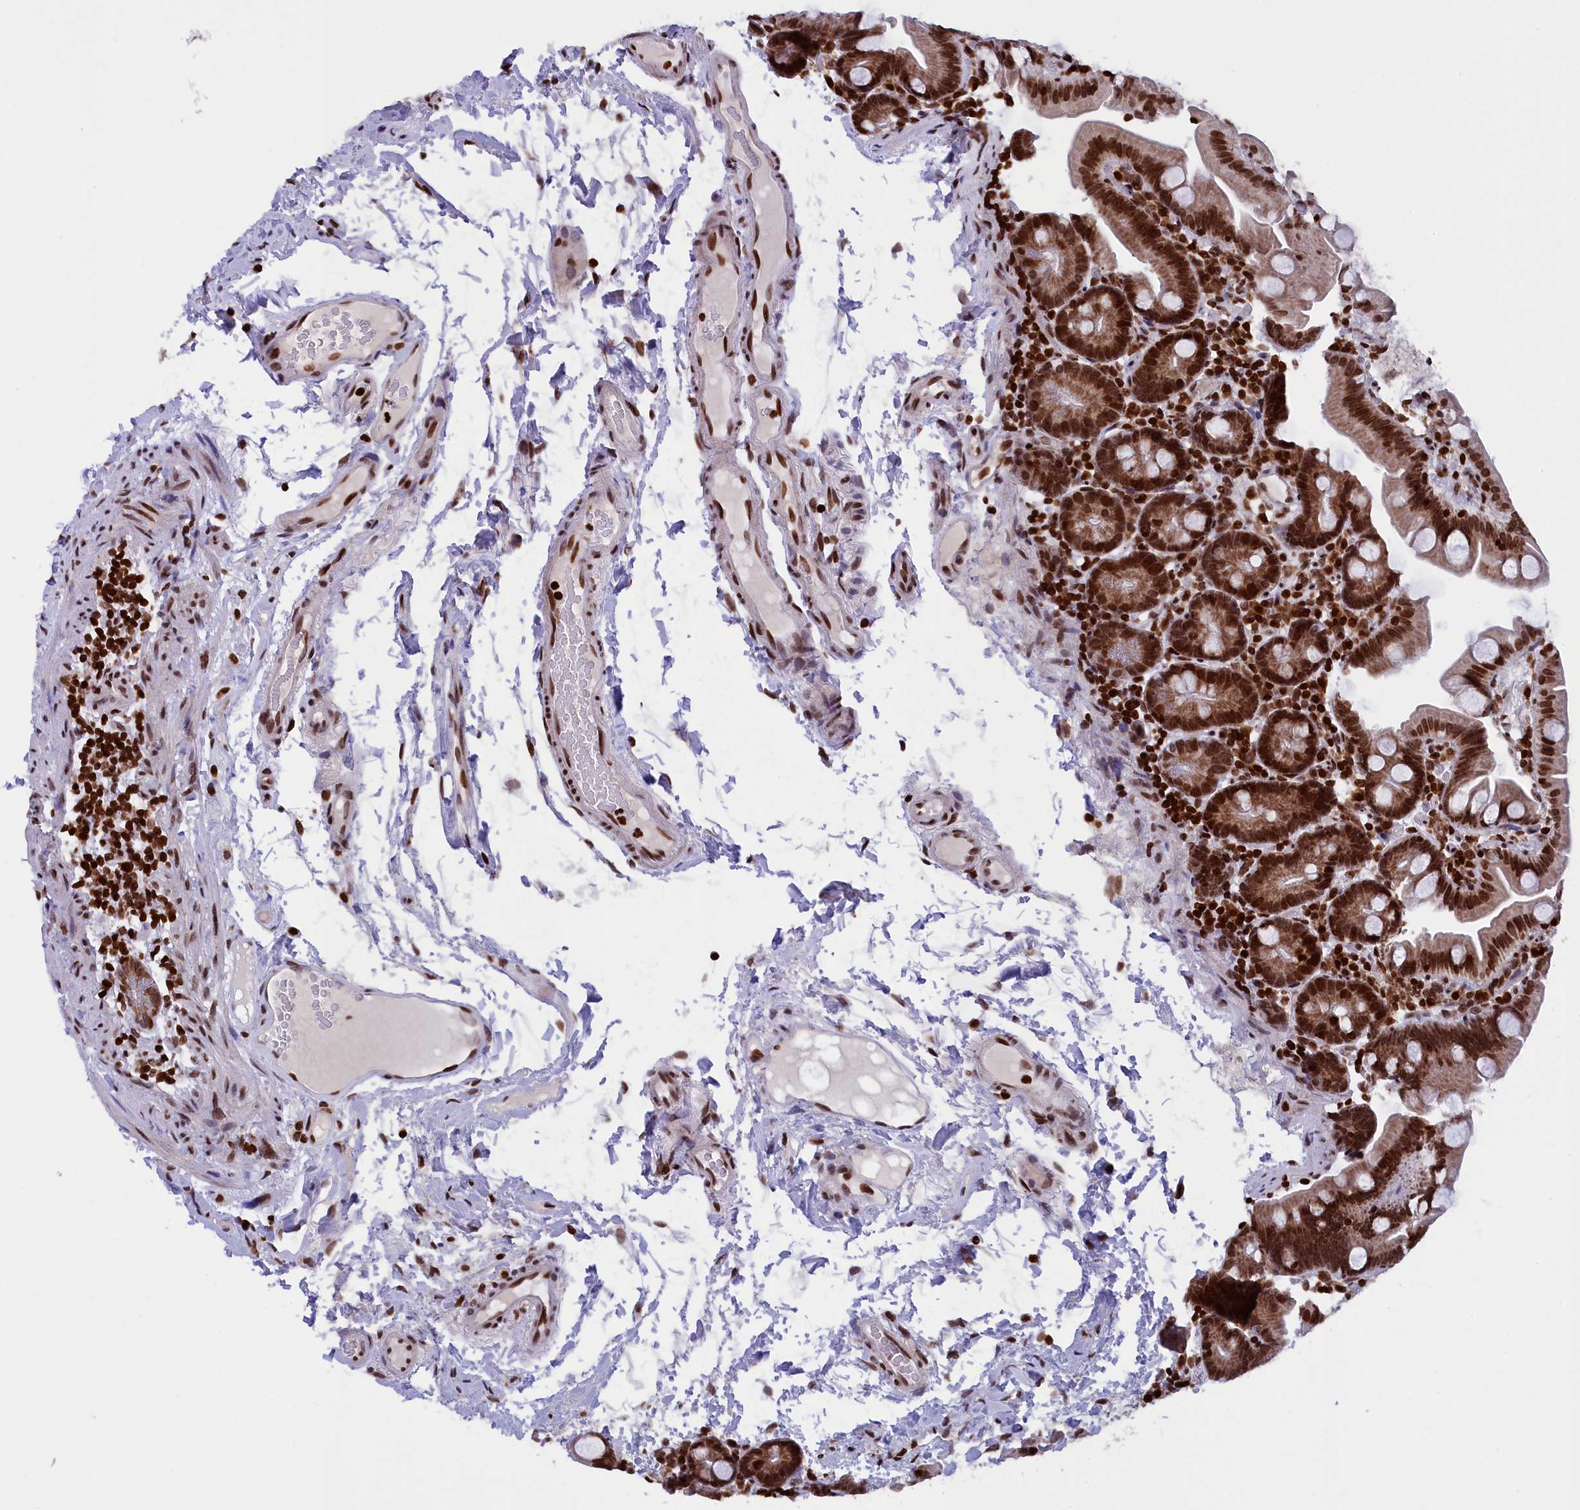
{"staining": {"intensity": "strong", "quantity": ">75%", "location": "cytoplasmic/membranous,nuclear"}, "tissue": "small intestine", "cell_type": "Glandular cells", "image_type": "normal", "snomed": [{"axis": "morphology", "description": "Normal tissue, NOS"}, {"axis": "topography", "description": "Small intestine"}], "caption": "Immunohistochemistry (IHC) of benign small intestine exhibits high levels of strong cytoplasmic/membranous,nuclear staining in approximately >75% of glandular cells. (Stains: DAB (3,3'-diaminobenzidine) in brown, nuclei in blue, Microscopy: brightfield microscopy at high magnification).", "gene": "TIMM29", "patient": {"sex": "female", "age": 68}}